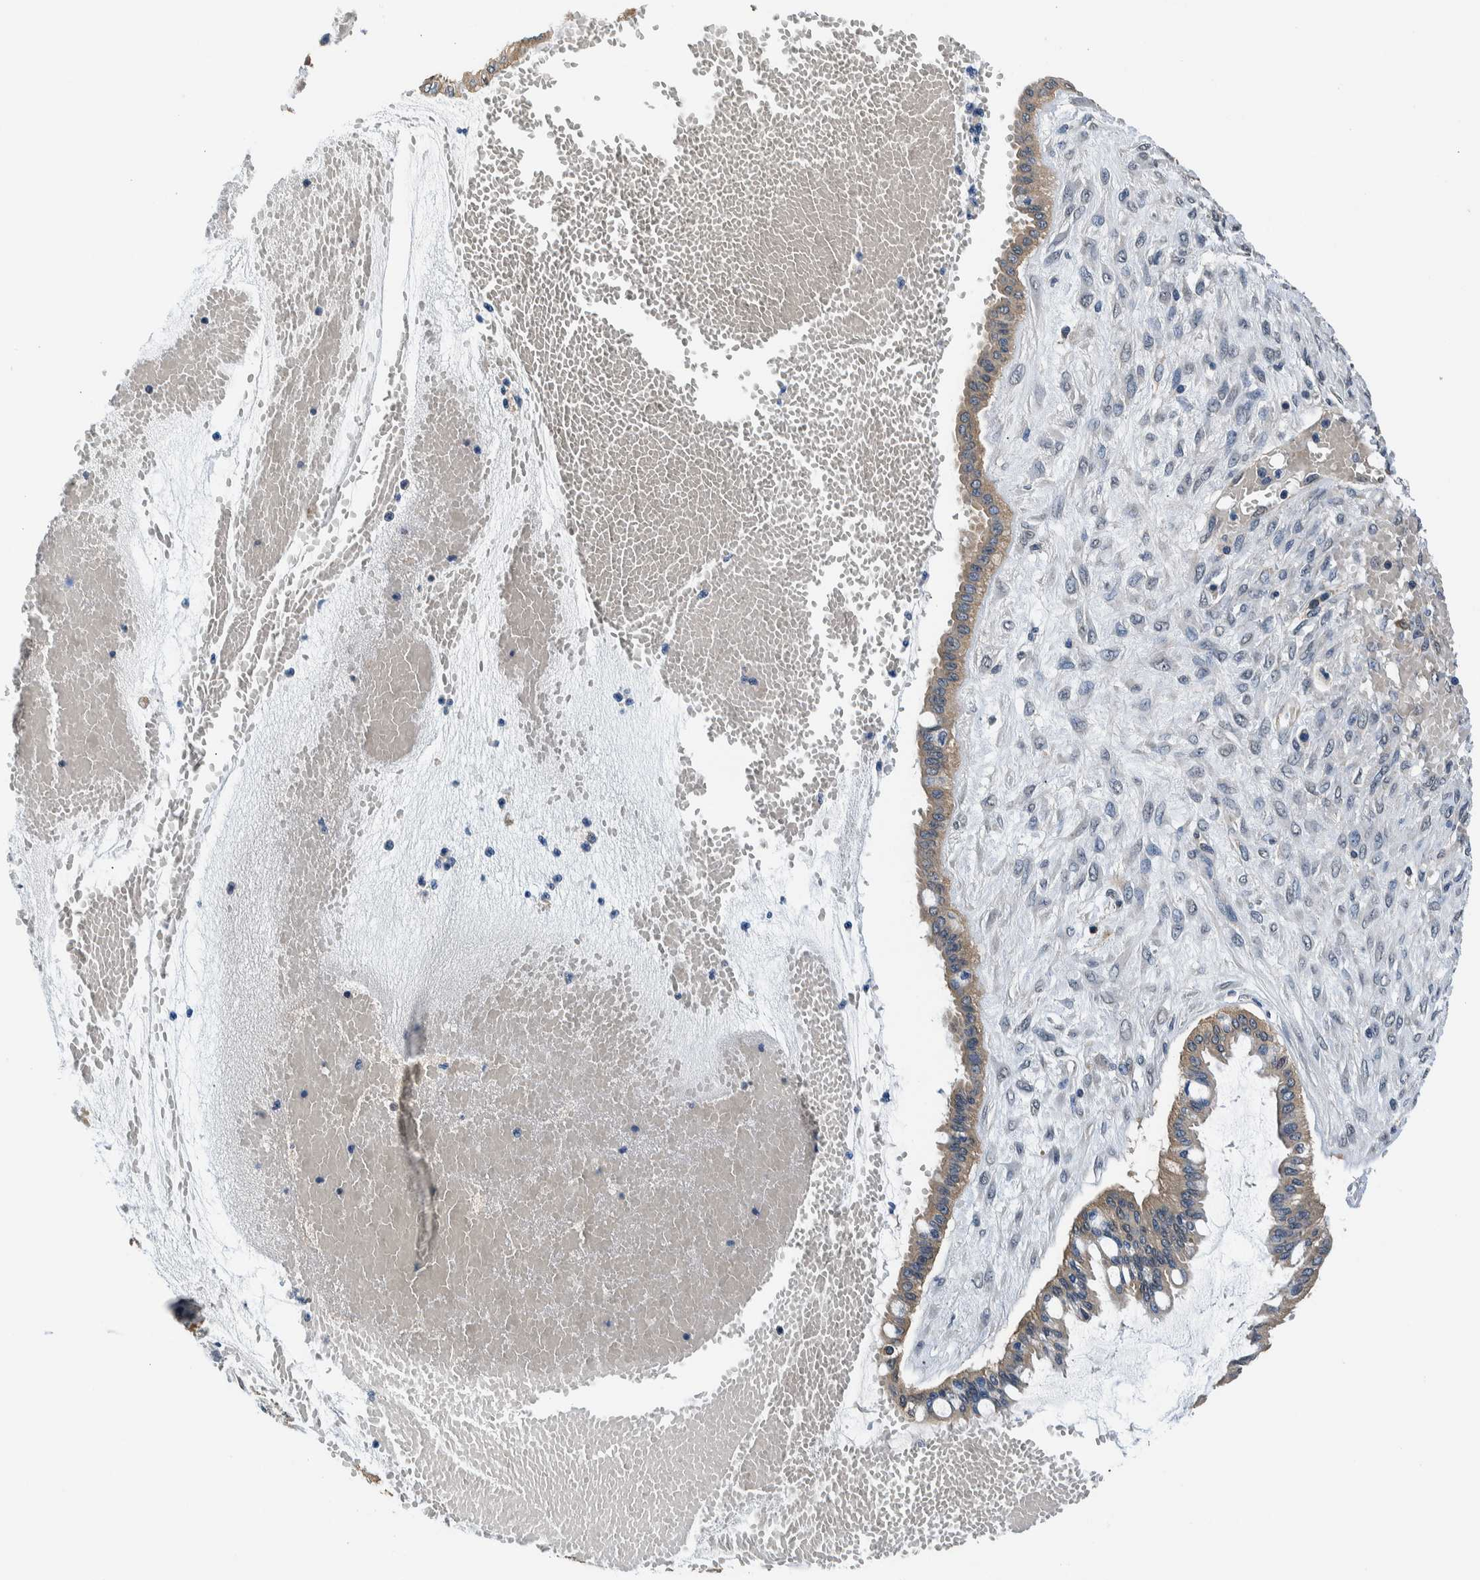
{"staining": {"intensity": "moderate", "quantity": ">75%", "location": "cytoplasmic/membranous"}, "tissue": "ovarian cancer", "cell_type": "Tumor cells", "image_type": "cancer", "snomed": [{"axis": "morphology", "description": "Cystadenocarcinoma, mucinous, NOS"}, {"axis": "topography", "description": "Ovary"}], "caption": "Immunohistochemical staining of ovarian cancer reveals moderate cytoplasmic/membranous protein expression in approximately >75% of tumor cells. (Brightfield microscopy of DAB IHC at high magnification).", "gene": "NIBAN2", "patient": {"sex": "female", "age": 73}}